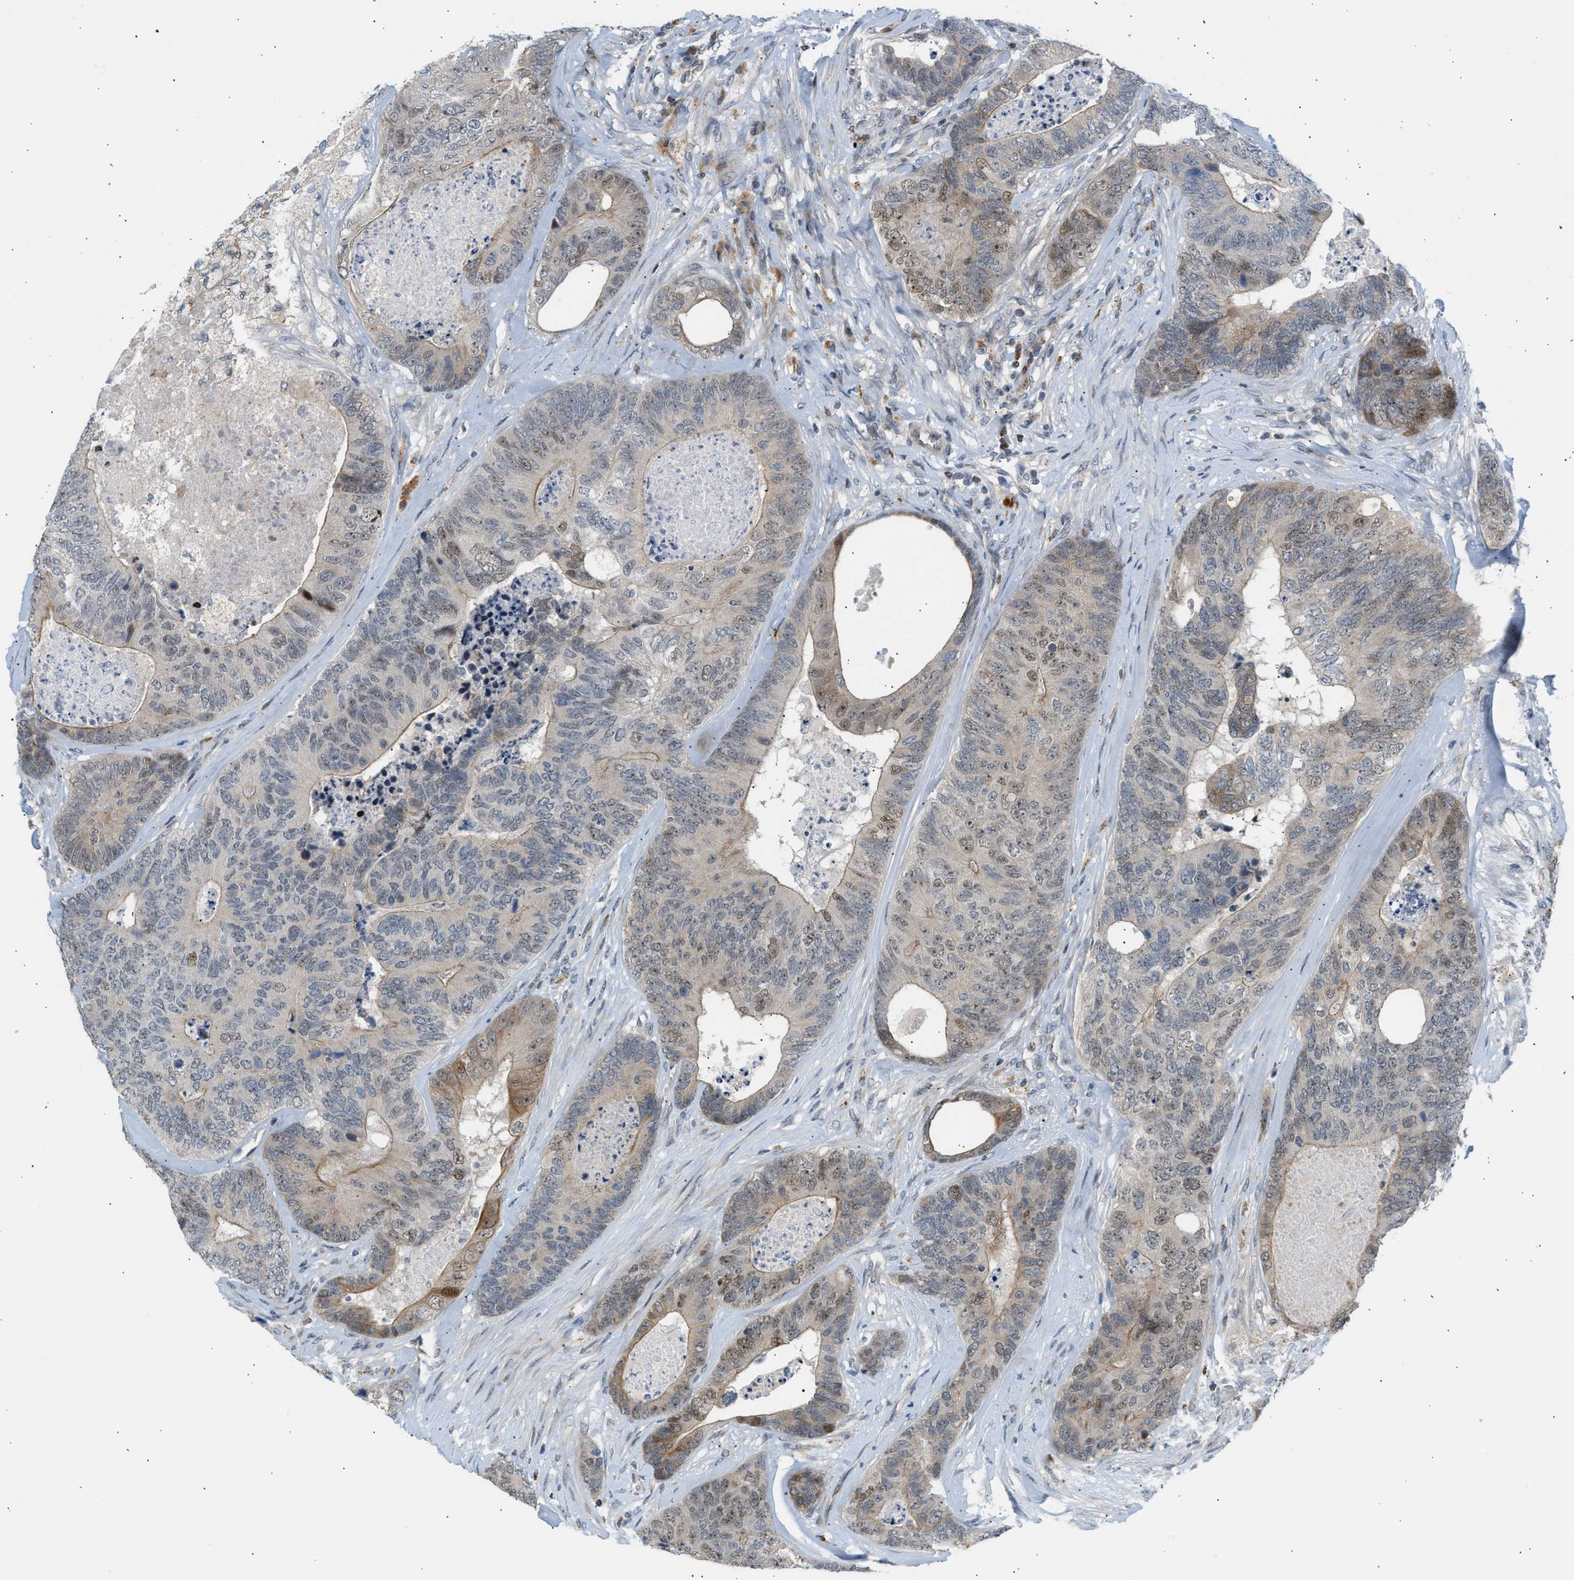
{"staining": {"intensity": "weak", "quantity": "25%-75%", "location": "cytoplasmic/membranous,nuclear"}, "tissue": "colorectal cancer", "cell_type": "Tumor cells", "image_type": "cancer", "snomed": [{"axis": "morphology", "description": "Adenocarcinoma, NOS"}, {"axis": "topography", "description": "Colon"}], "caption": "Protein staining of colorectal cancer tissue reveals weak cytoplasmic/membranous and nuclear staining in about 25%-75% of tumor cells. (DAB (3,3'-diaminobenzidine) = brown stain, brightfield microscopy at high magnification).", "gene": "NPS", "patient": {"sex": "female", "age": 67}}